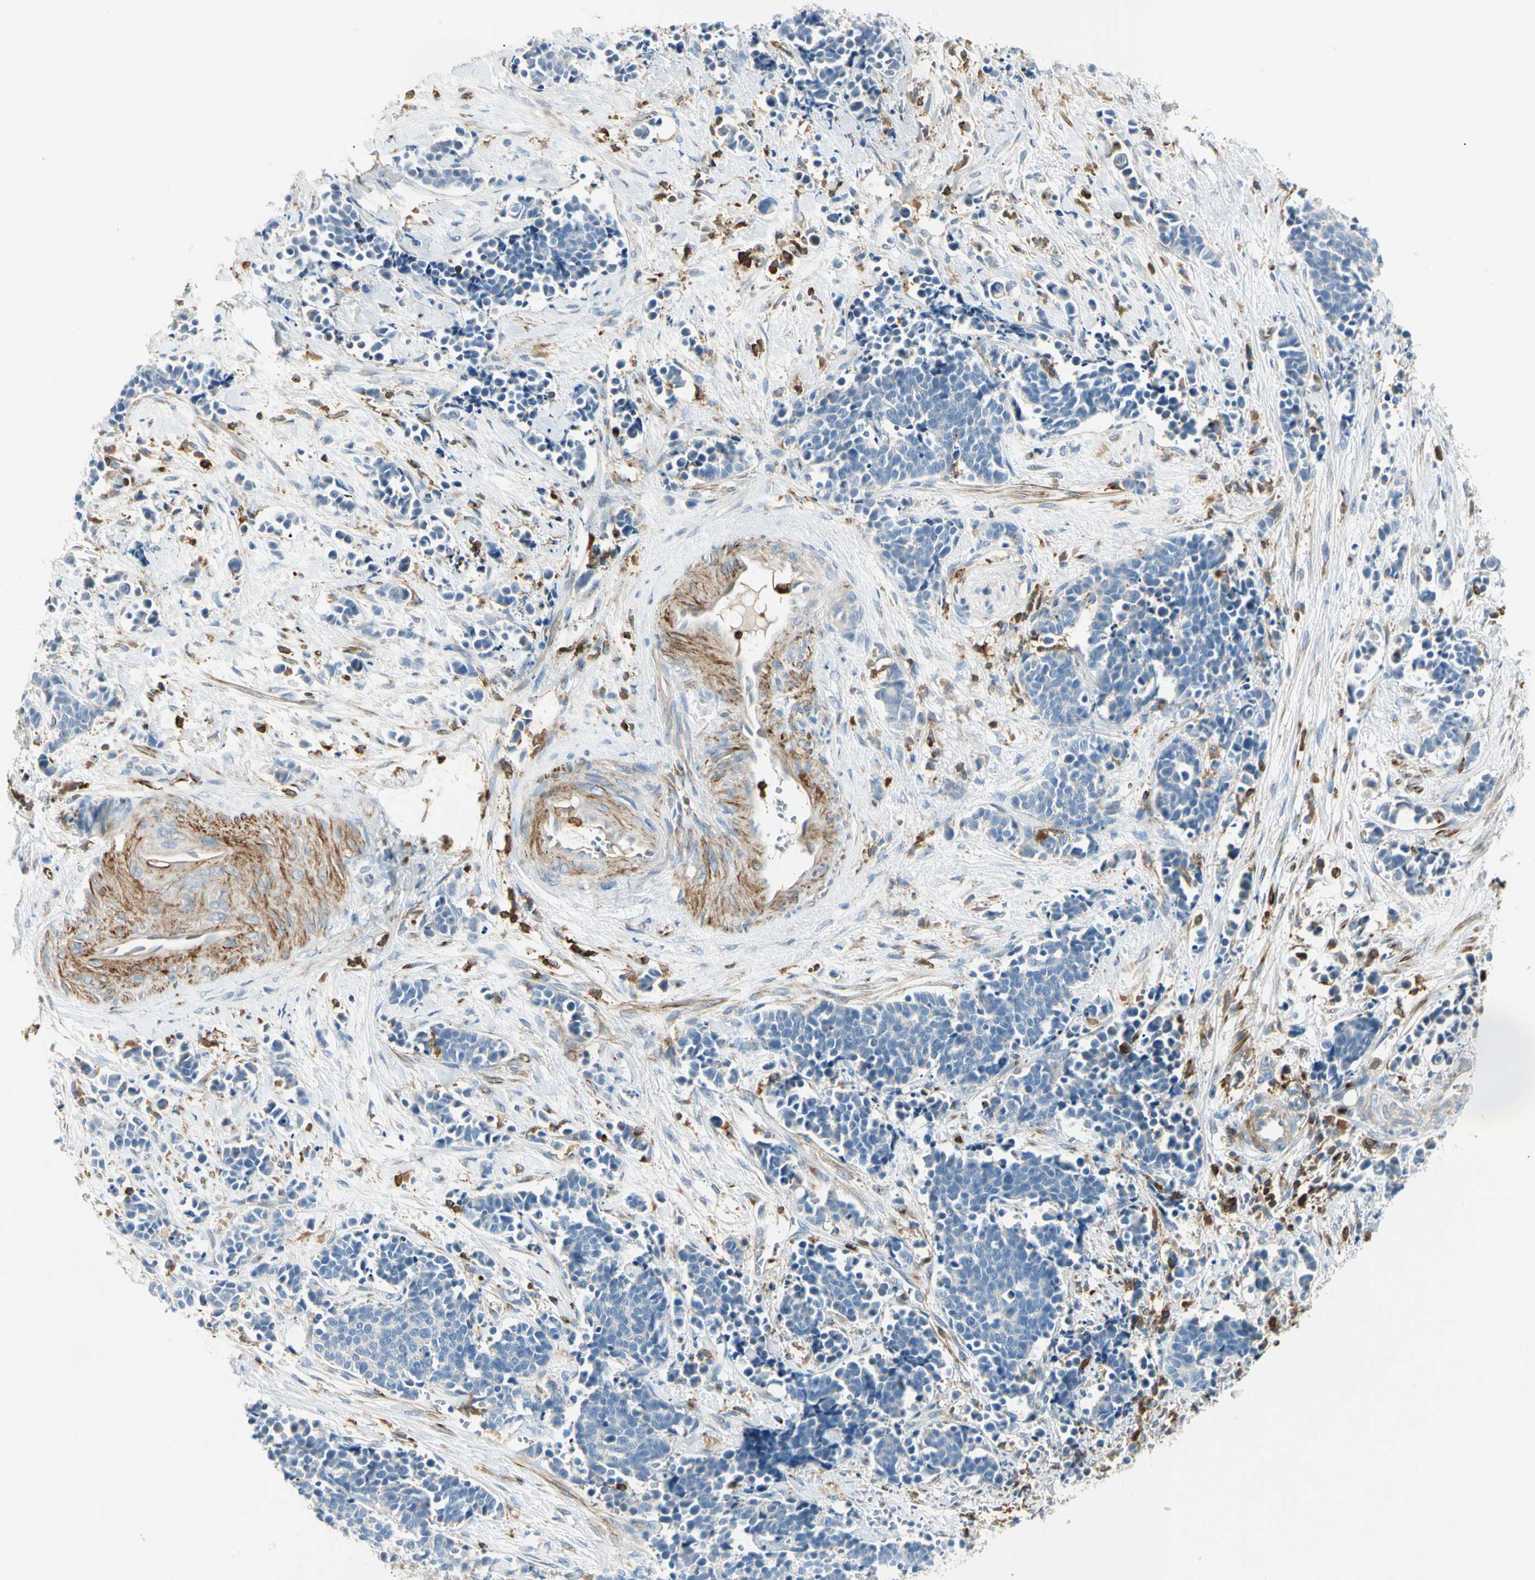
{"staining": {"intensity": "negative", "quantity": "none", "location": "none"}, "tissue": "cervical cancer", "cell_type": "Tumor cells", "image_type": "cancer", "snomed": [{"axis": "morphology", "description": "Squamous cell carcinoma, NOS"}, {"axis": "topography", "description": "Cervix"}], "caption": "This is an IHC micrograph of cervical cancer. There is no positivity in tumor cells.", "gene": "FMNL1", "patient": {"sex": "female", "age": 35}}